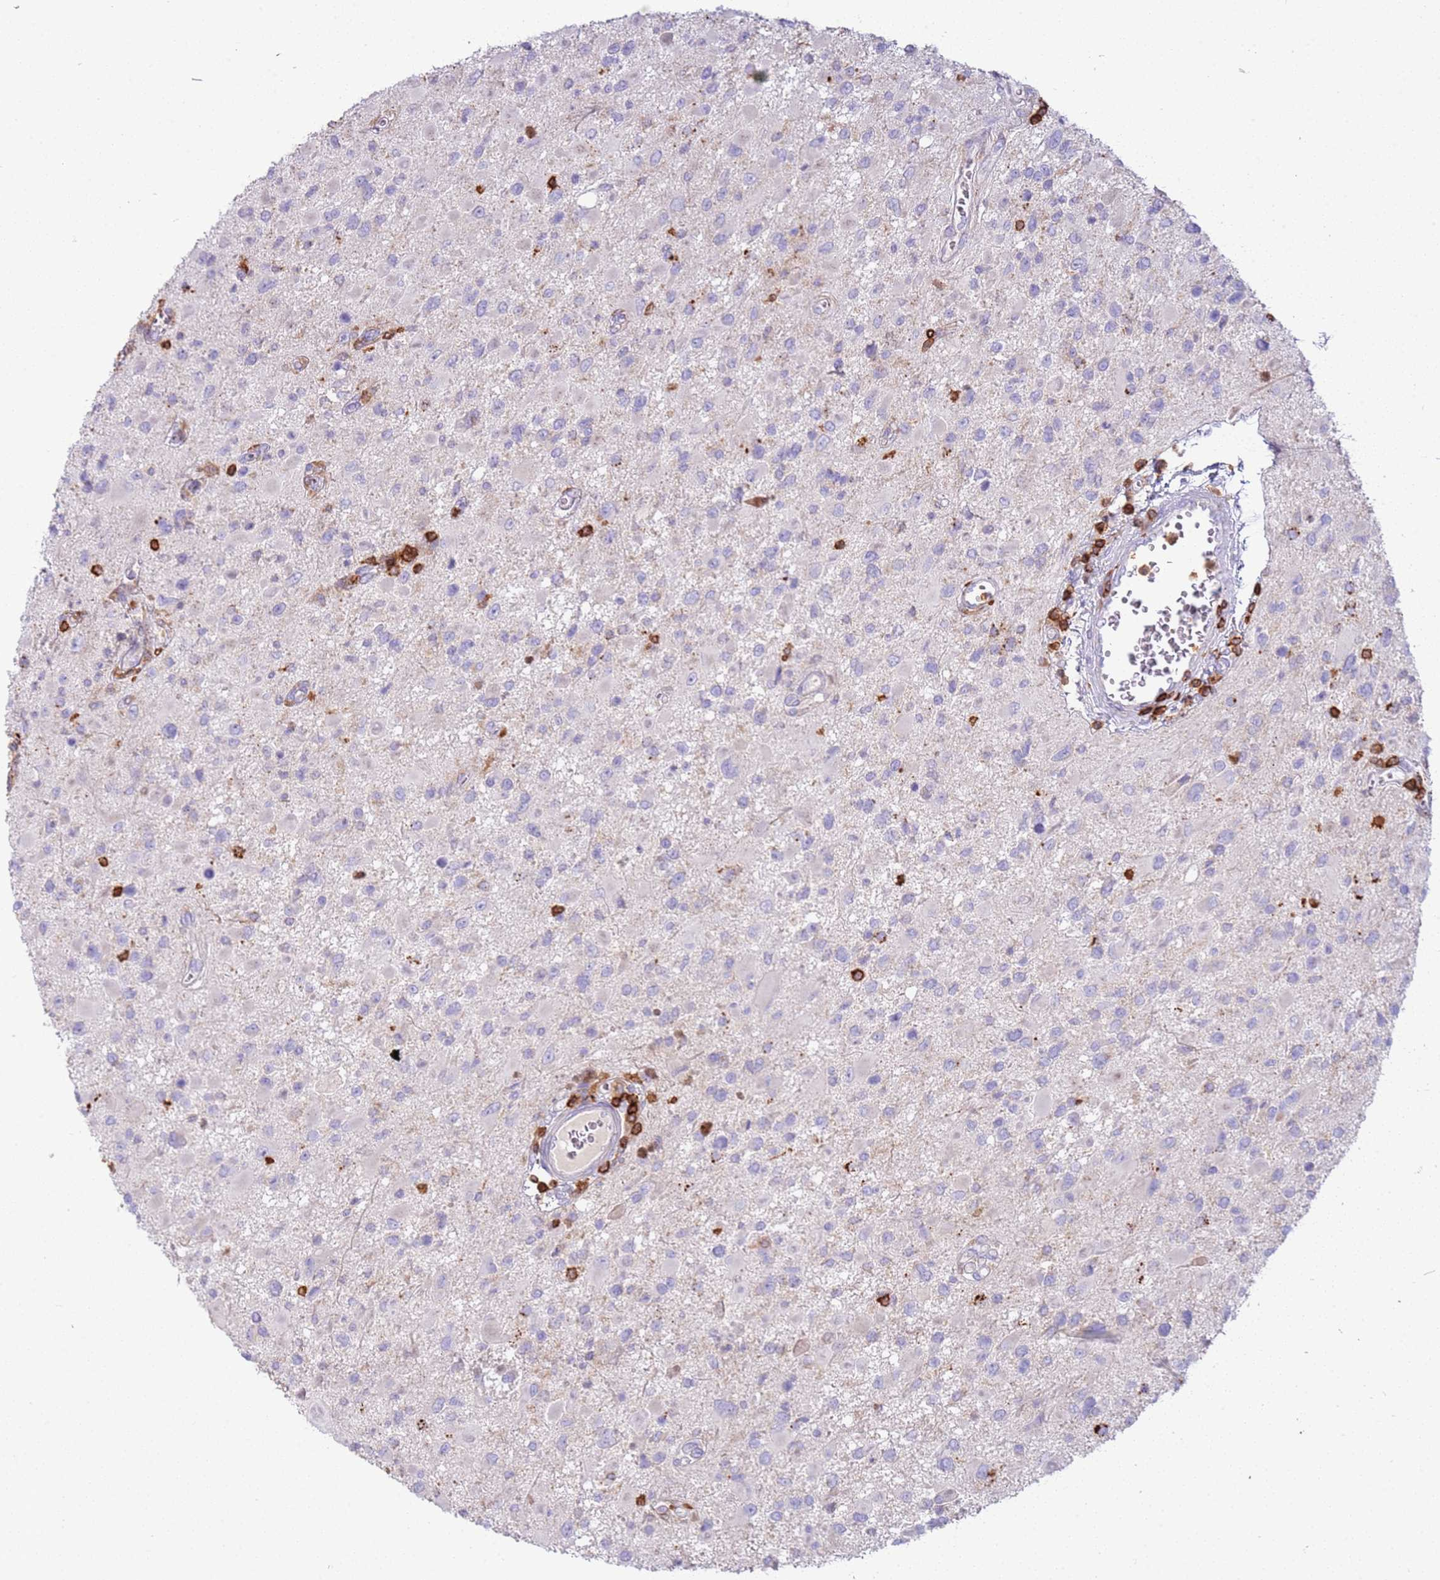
{"staining": {"intensity": "negative", "quantity": "none", "location": "none"}, "tissue": "glioma", "cell_type": "Tumor cells", "image_type": "cancer", "snomed": [{"axis": "morphology", "description": "Glioma, malignant, High grade"}, {"axis": "topography", "description": "Brain"}], "caption": "This micrograph is of glioma stained with IHC to label a protein in brown with the nuclei are counter-stained blue. There is no positivity in tumor cells.", "gene": "TTPAL", "patient": {"sex": "male", "age": 53}}